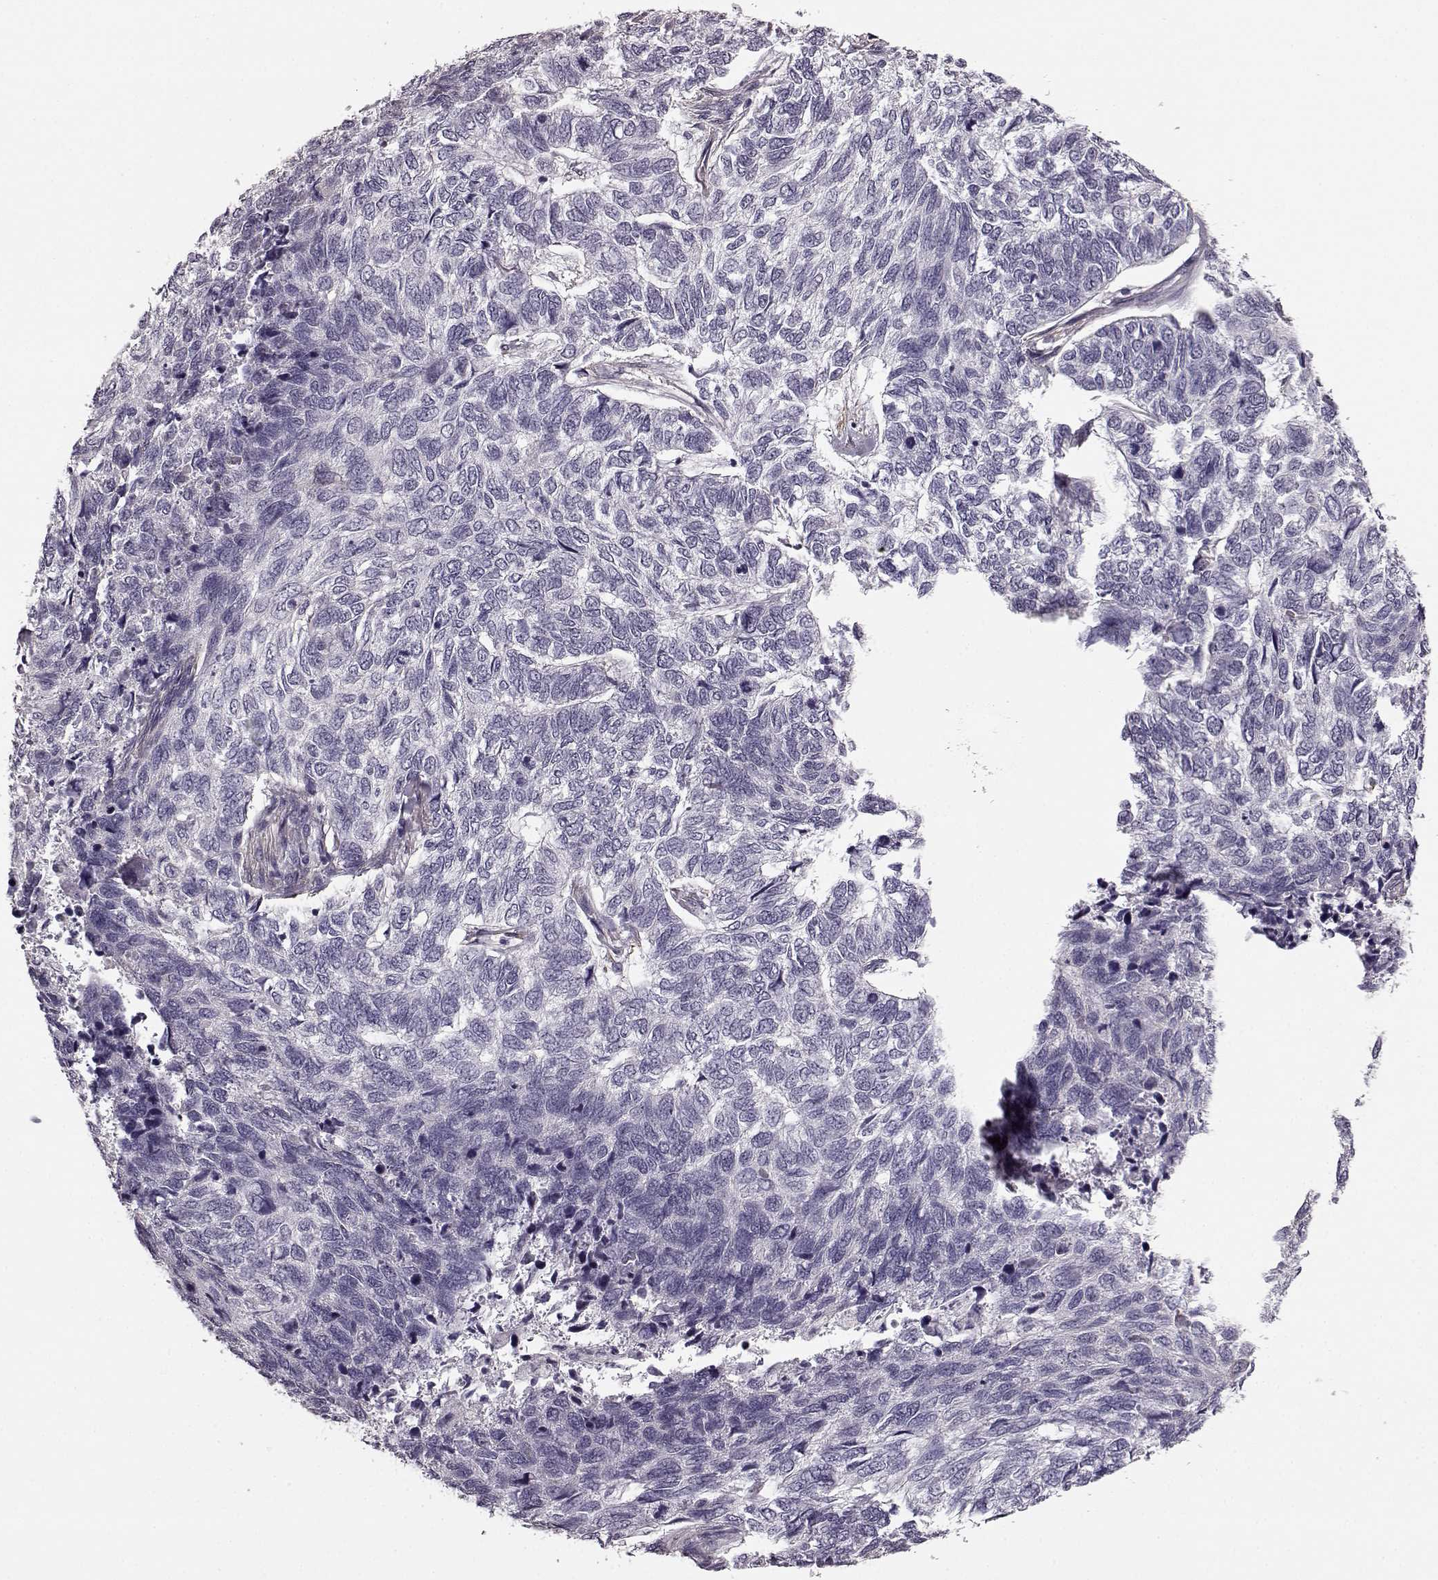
{"staining": {"intensity": "negative", "quantity": "none", "location": "none"}, "tissue": "skin cancer", "cell_type": "Tumor cells", "image_type": "cancer", "snomed": [{"axis": "morphology", "description": "Basal cell carcinoma"}, {"axis": "topography", "description": "Skin"}], "caption": "Skin cancer (basal cell carcinoma) was stained to show a protein in brown. There is no significant expression in tumor cells.", "gene": "SLCO3A1", "patient": {"sex": "female", "age": 65}}